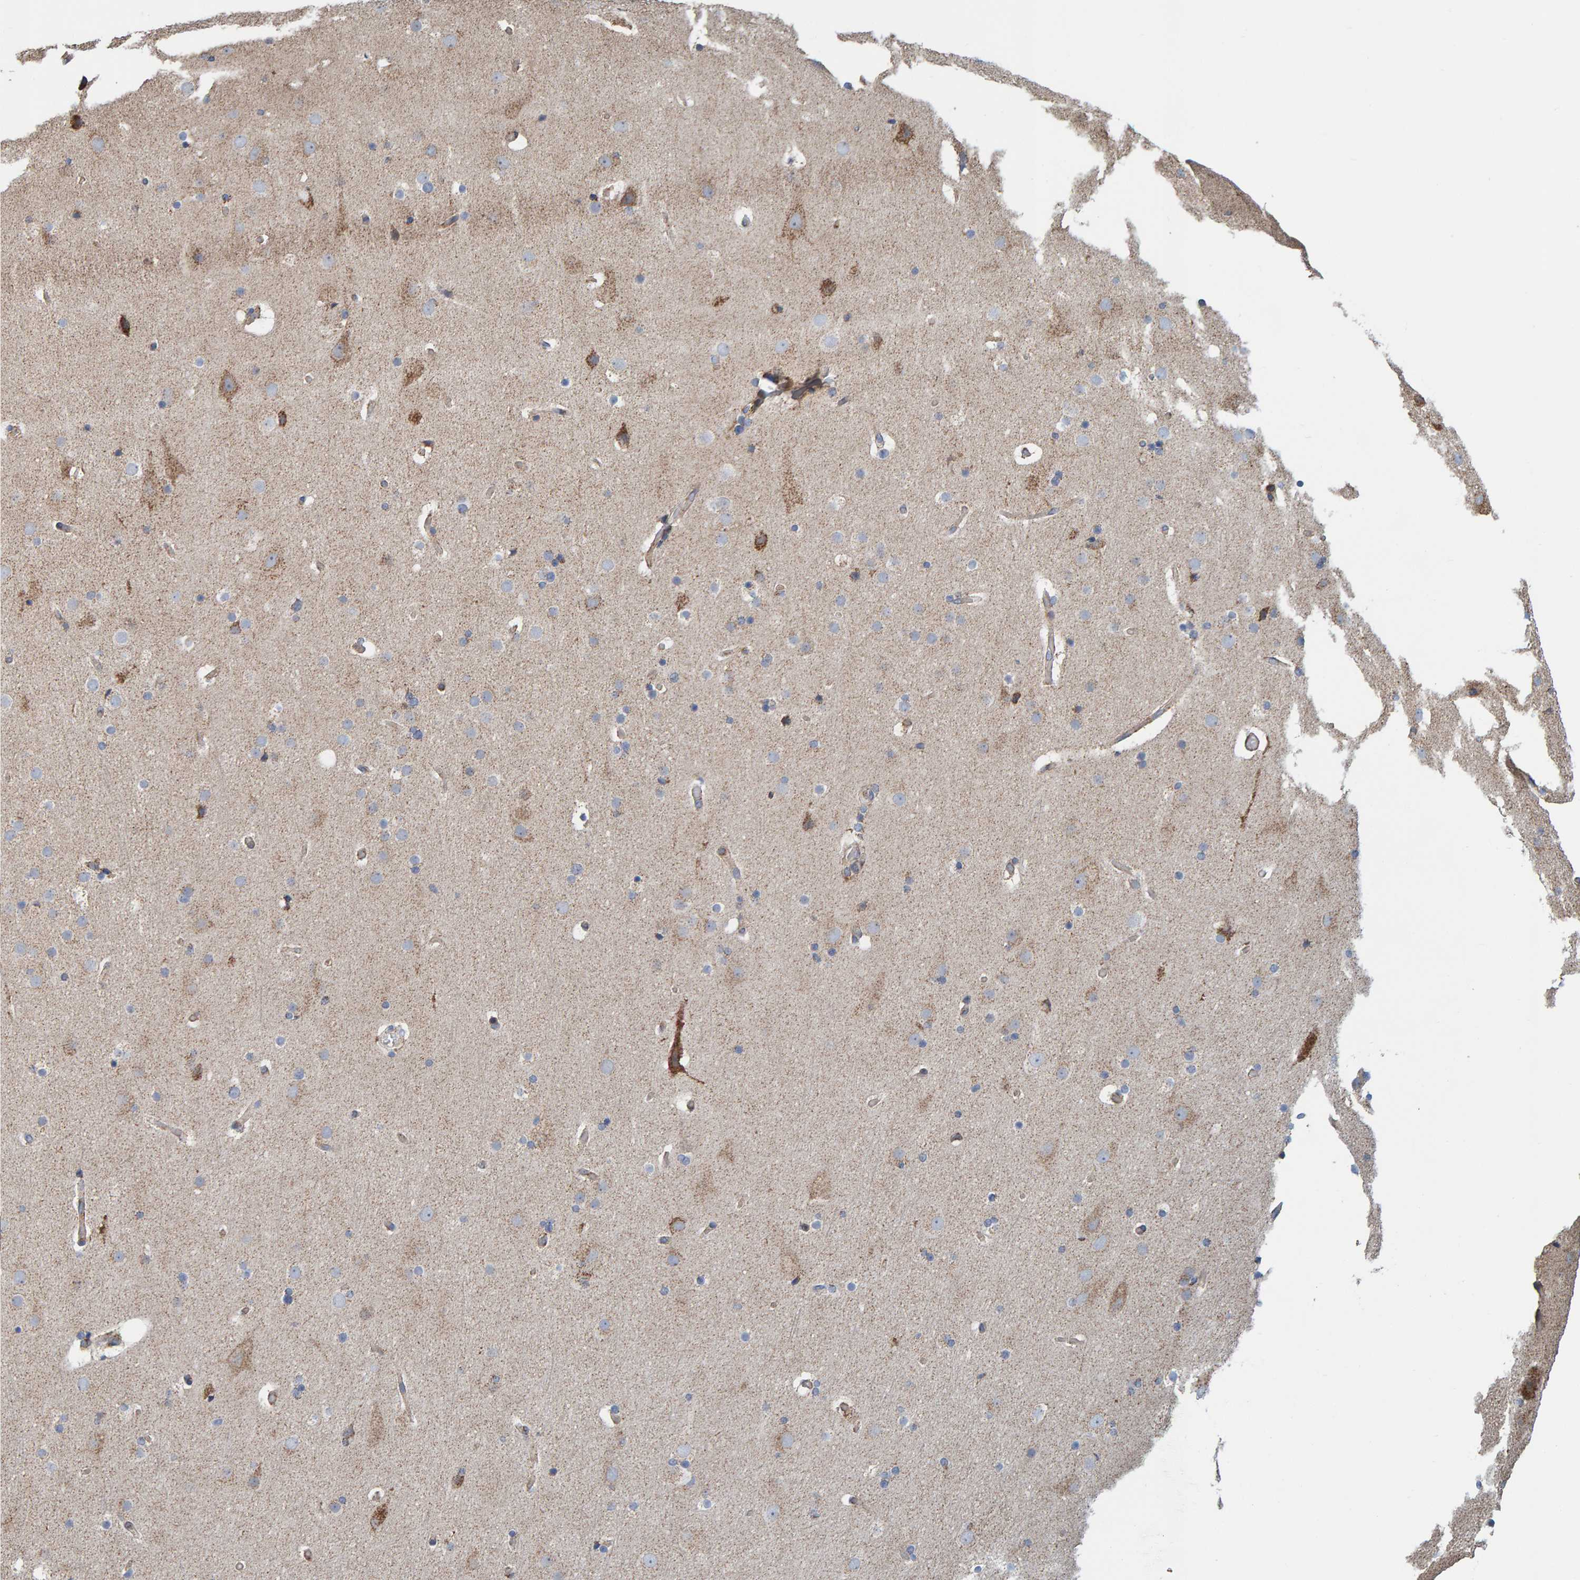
{"staining": {"intensity": "moderate", "quantity": "25%-75%", "location": "cytoplasmic/membranous"}, "tissue": "cerebral cortex", "cell_type": "Endothelial cells", "image_type": "normal", "snomed": [{"axis": "morphology", "description": "Normal tissue, NOS"}, {"axis": "topography", "description": "Cerebral cortex"}], "caption": "Moderate cytoplasmic/membranous protein expression is seen in approximately 25%-75% of endothelial cells in cerebral cortex.", "gene": "MRPL45", "patient": {"sex": "male", "age": 57}}